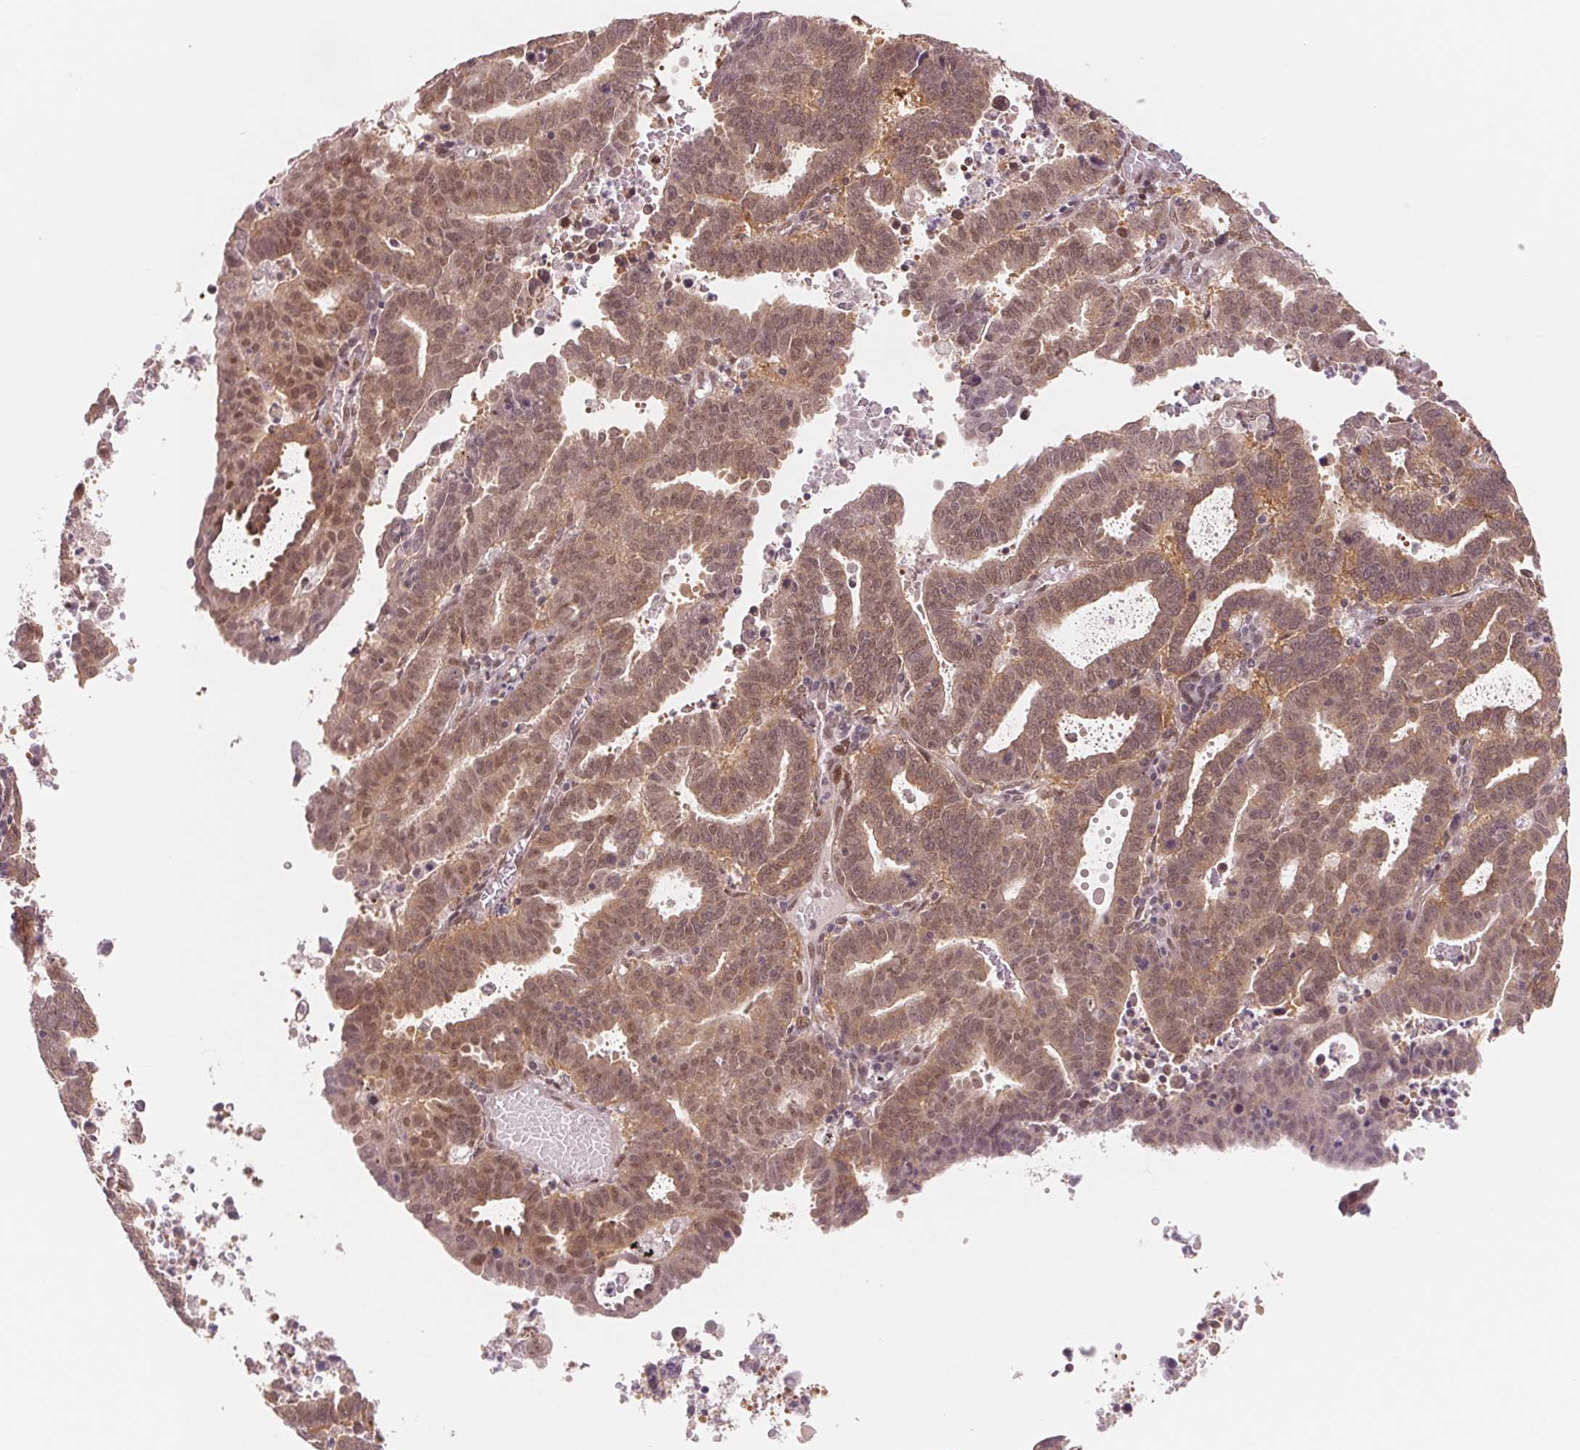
{"staining": {"intensity": "moderate", "quantity": "25%-75%", "location": "cytoplasmic/membranous,nuclear"}, "tissue": "endometrial cancer", "cell_type": "Tumor cells", "image_type": "cancer", "snomed": [{"axis": "morphology", "description": "Adenocarcinoma, NOS"}, {"axis": "topography", "description": "Uterus"}], "caption": "Immunohistochemical staining of human endometrial cancer displays medium levels of moderate cytoplasmic/membranous and nuclear protein expression in about 25%-75% of tumor cells.", "gene": "DNAJB6", "patient": {"sex": "female", "age": 83}}